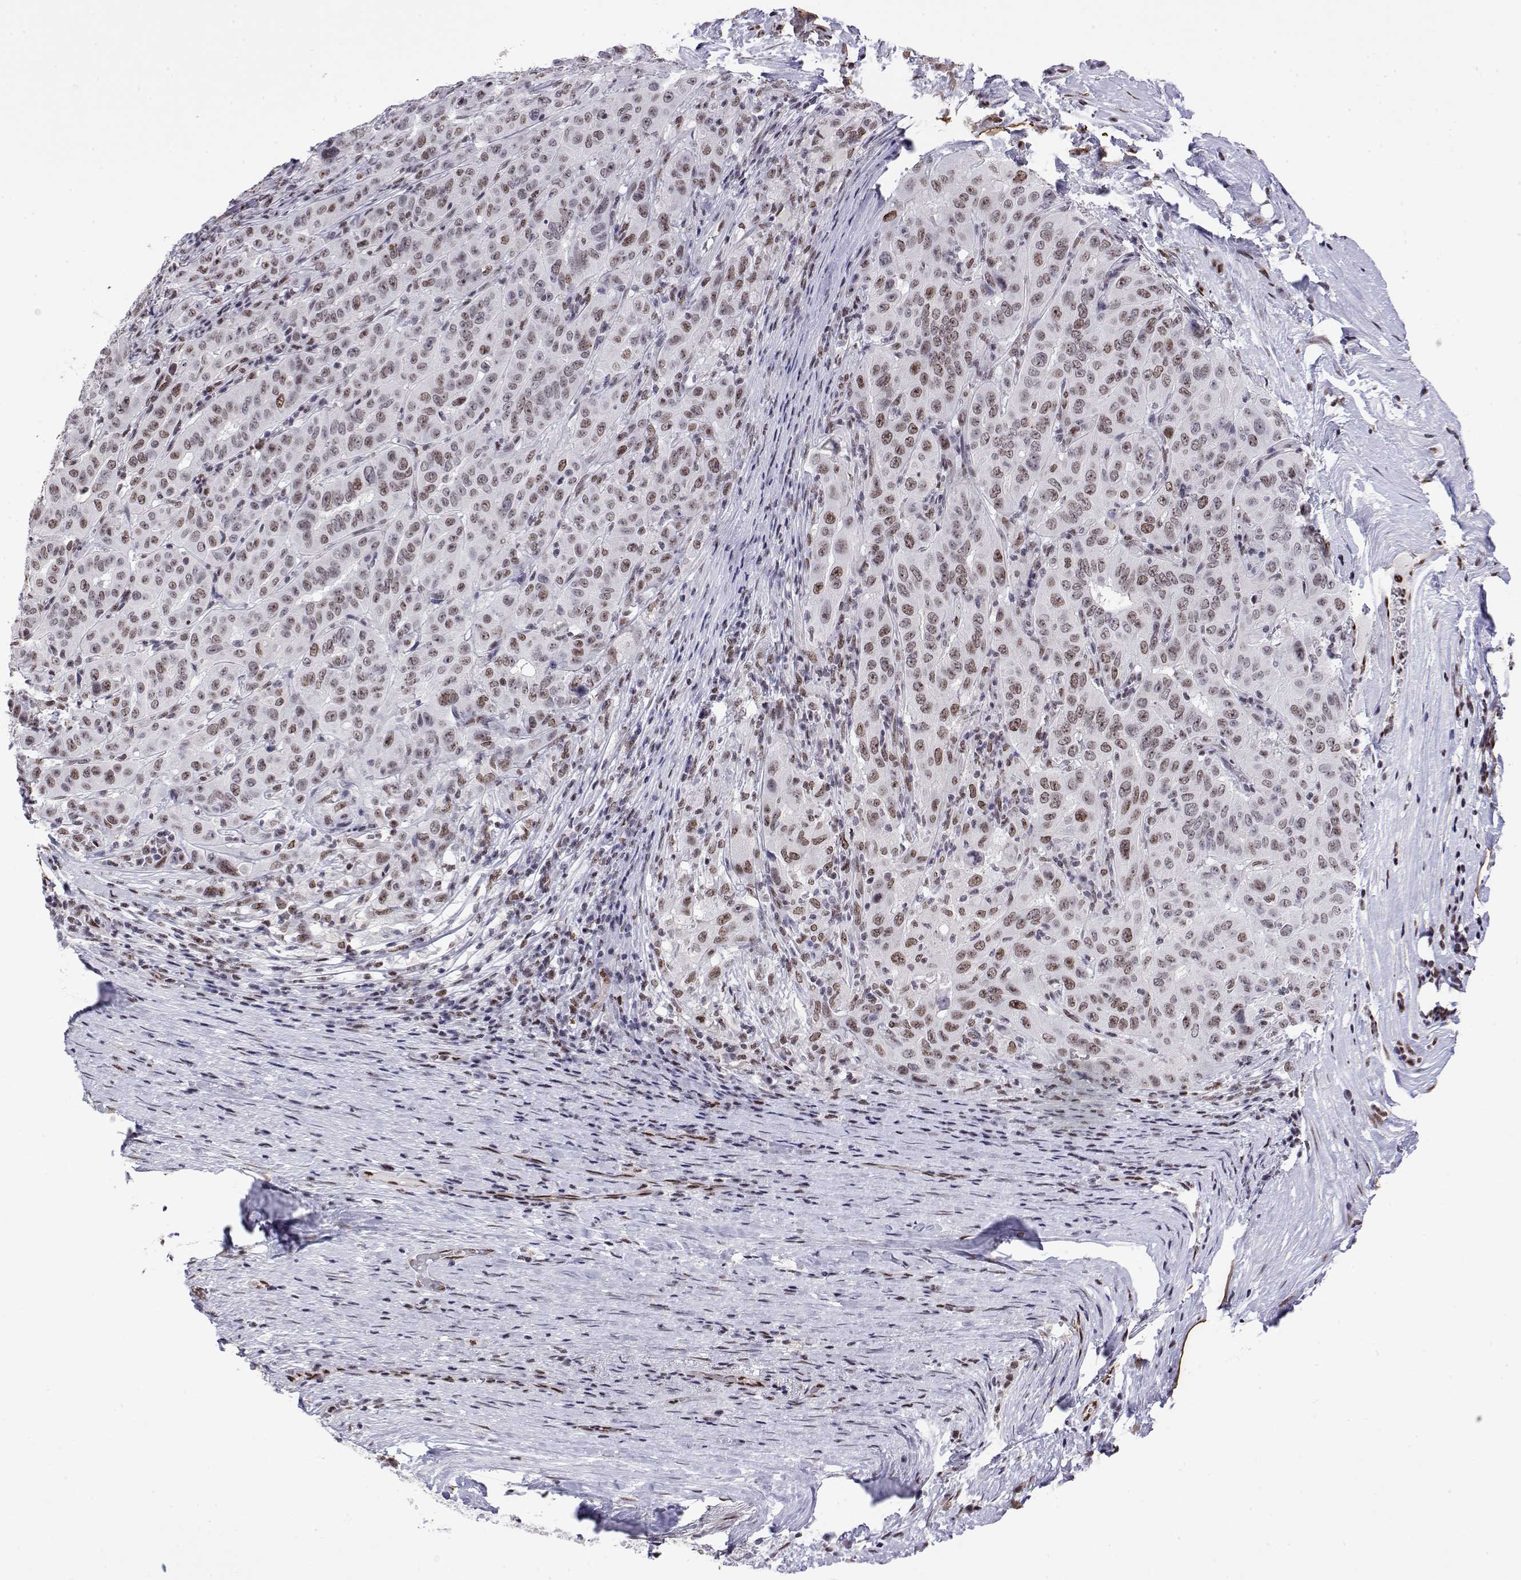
{"staining": {"intensity": "weak", "quantity": ">75%", "location": "nuclear"}, "tissue": "pancreatic cancer", "cell_type": "Tumor cells", "image_type": "cancer", "snomed": [{"axis": "morphology", "description": "Adenocarcinoma, NOS"}, {"axis": "topography", "description": "Pancreas"}], "caption": "Adenocarcinoma (pancreatic) was stained to show a protein in brown. There is low levels of weak nuclear expression in about >75% of tumor cells. (brown staining indicates protein expression, while blue staining denotes nuclei).", "gene": "POLDIP3", "patient": {"sex": "male", "age": 63}}